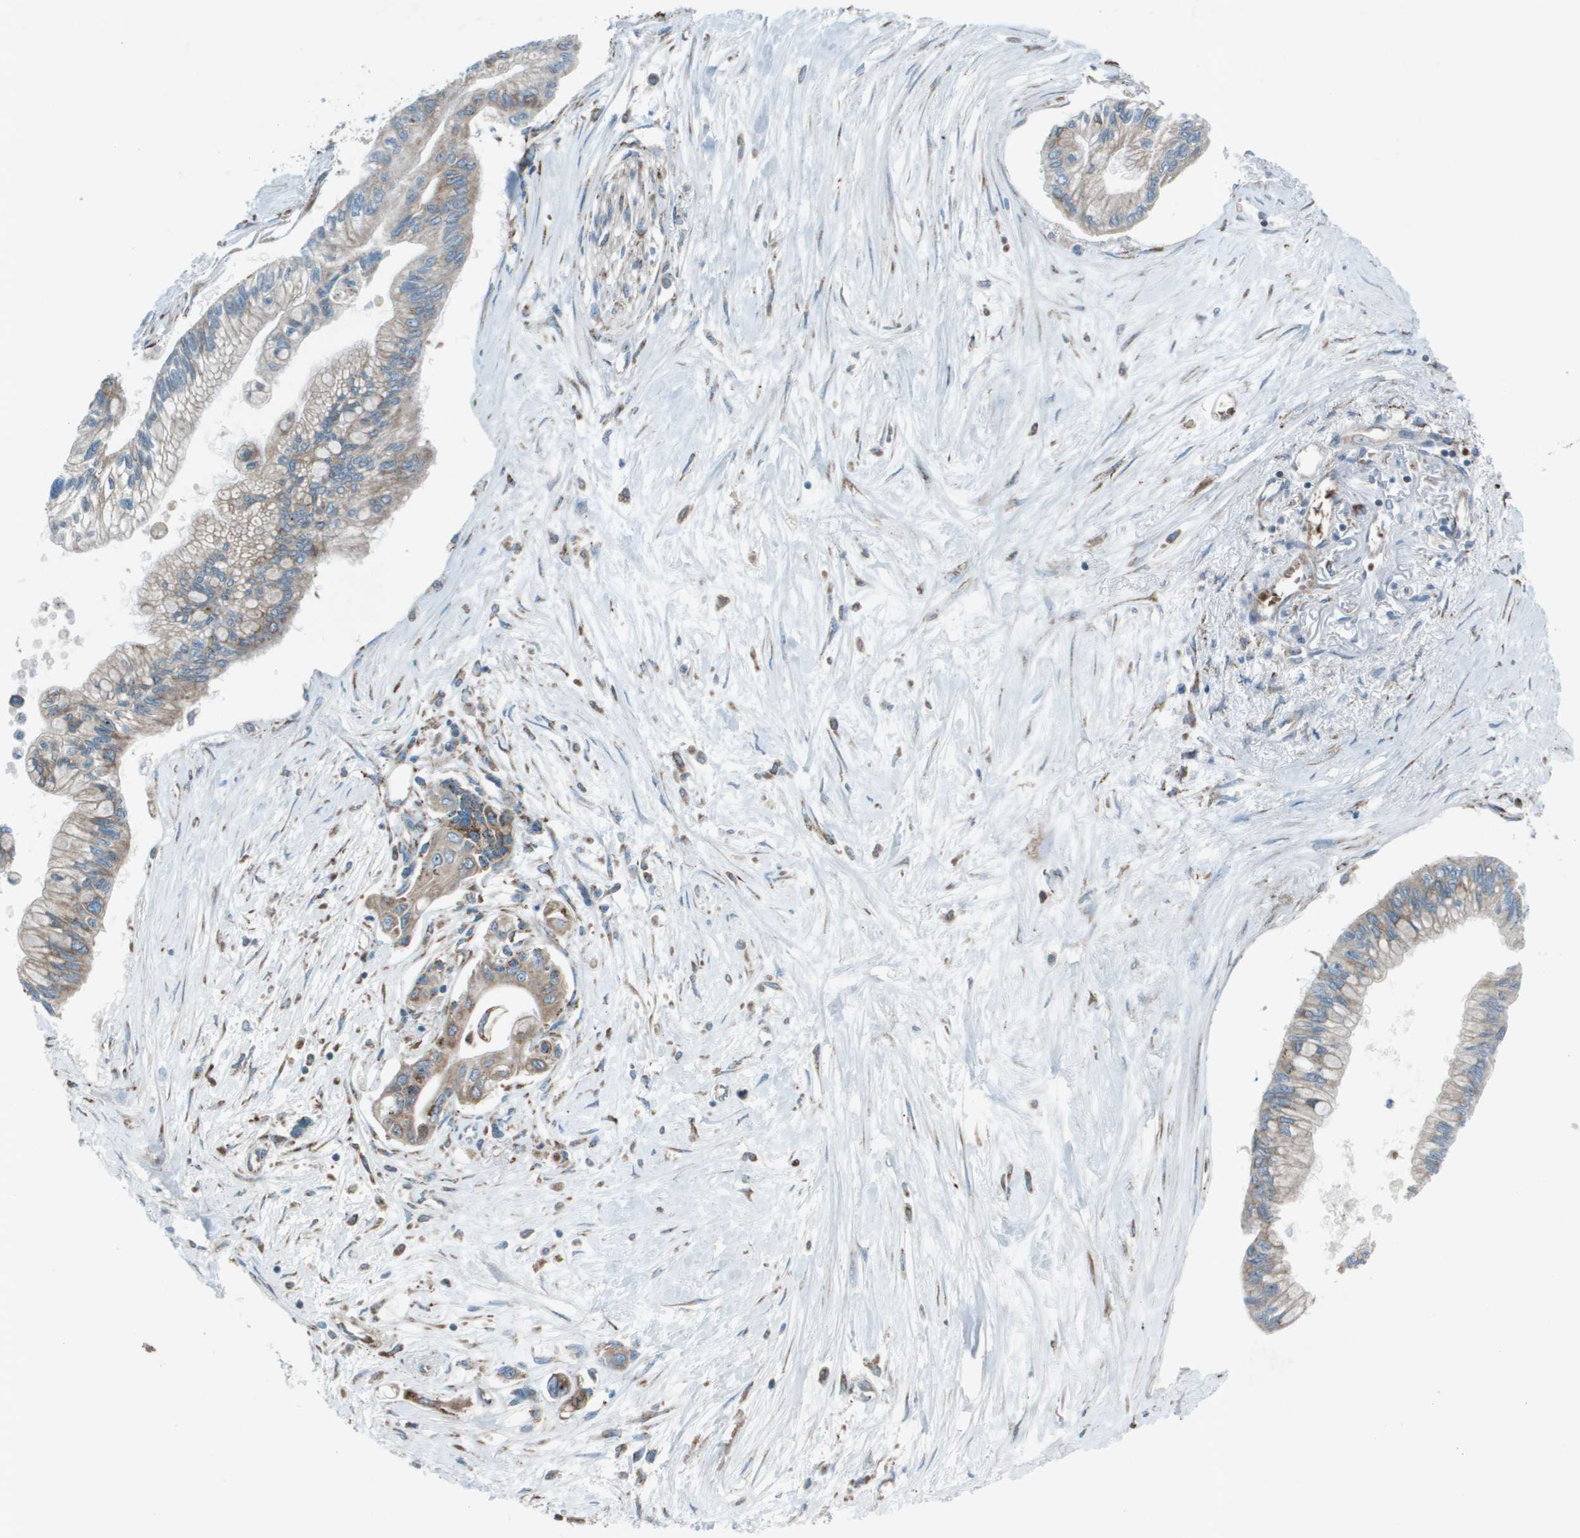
{"staining": {"intensity": "moderate", "quantity": "25%-75%", "location": "cytoplasmic/membranous"}, "tissue": "pancreatic cancer", "cell_type": "Tumor cells", "image_type": "cancer", "snomed": [{"axis": "morphology", "description": "Adenocarcinoma, NOS"}, {"axis": "topography", "description": "Pancreas"}], "caption": "Adenocarcinoma (pancreatic) stained with a brown dye demonstrates moderate cytoplasmic/membranous positive expression in approximately 25%-75% of tumor cells.", "gene": "UTS2", "patient": {"sex": "female", "age": 77}}